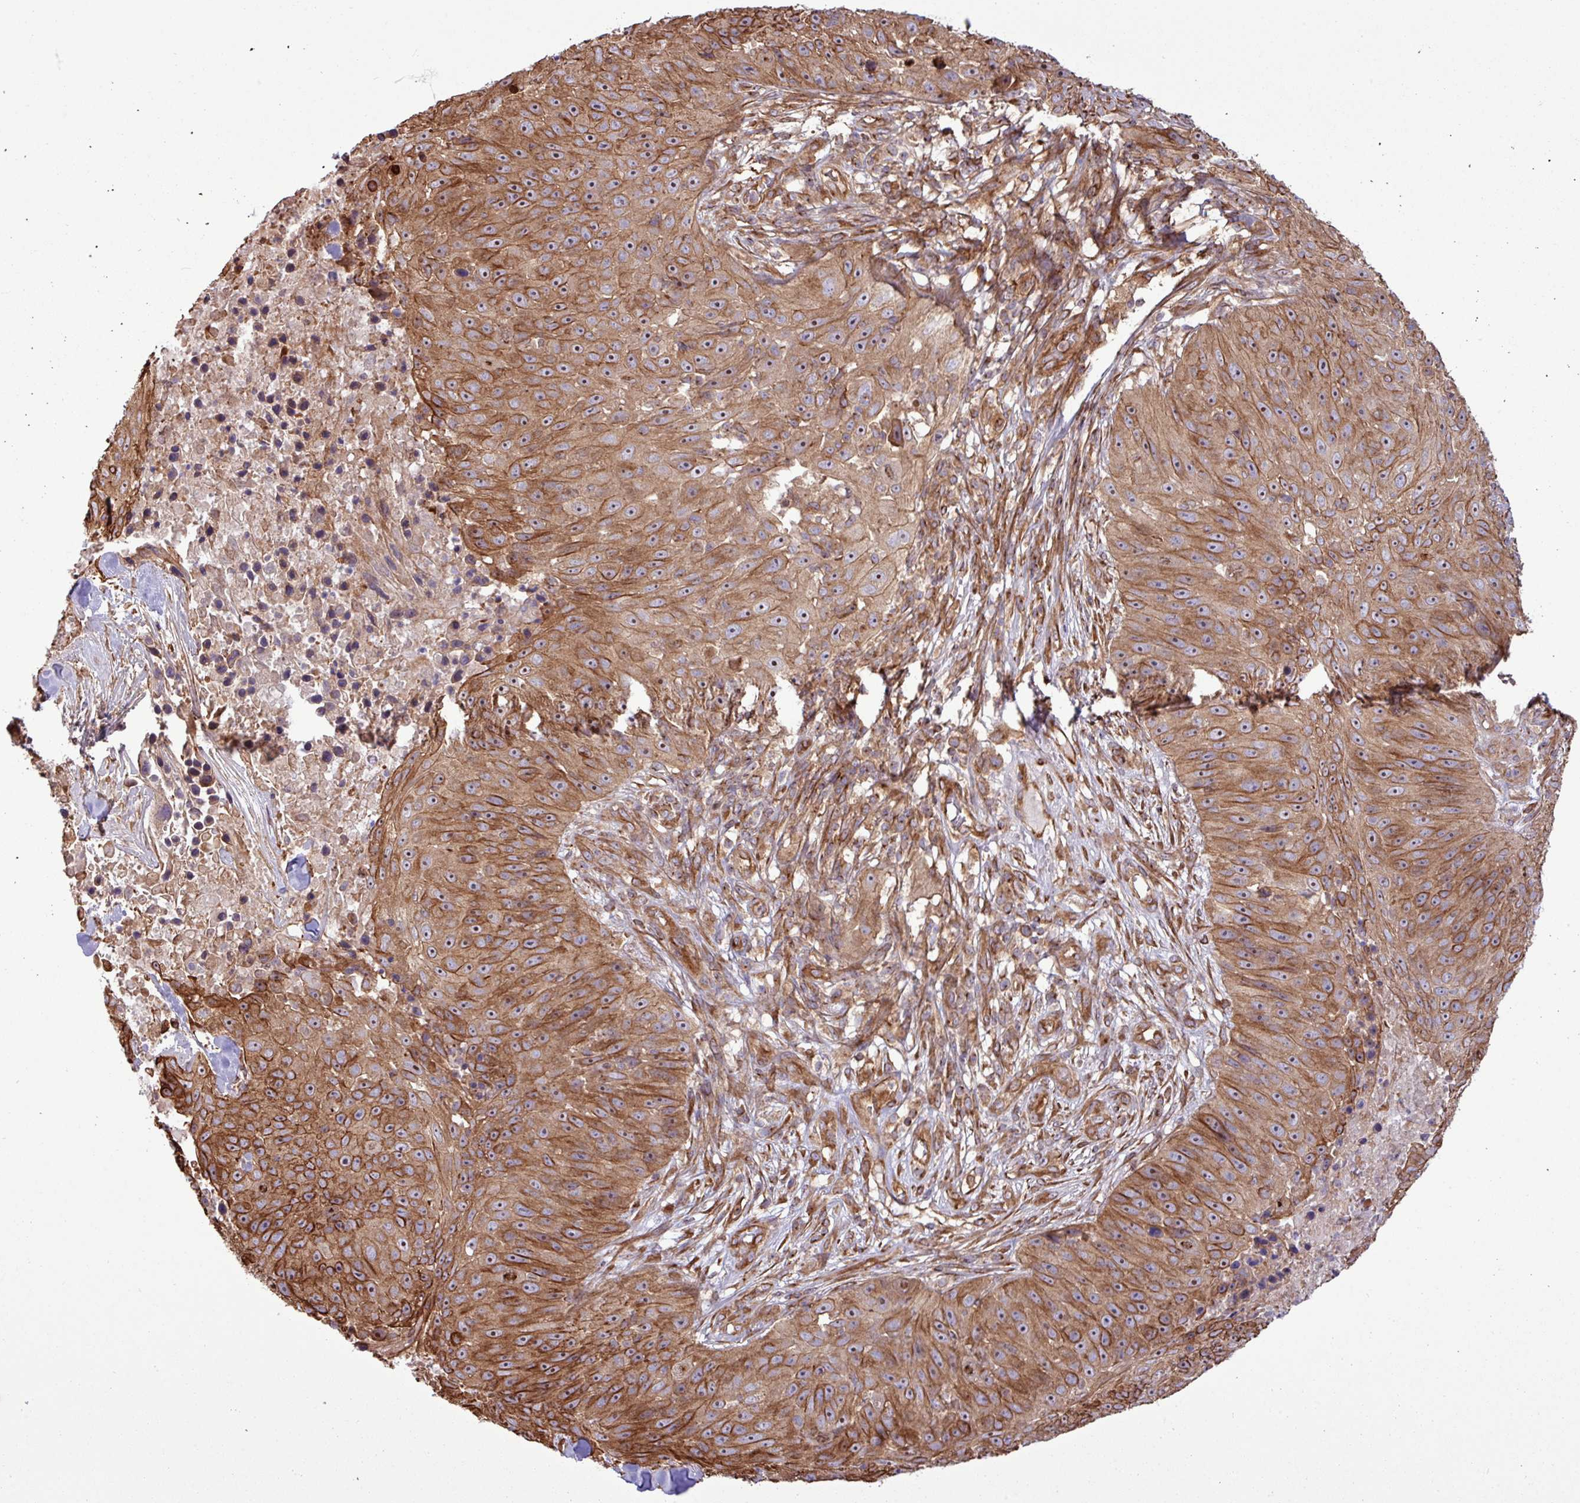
{"staining": {"intensity": "moderate", "quantity": ">75%", "location": "cytoplasmic/membranous,nuclear"}, "tissue": "skin cancer", "cell_type": "Tumor cells", "image_type": "cancer", "snomed": [{"axis": "morphology", "description": "Squamous cell carcinoma, NOS"}, {"axis": "topography", "description": "Skin"}], "caption": "This photomicrograph displays immunohistochemistry staining of skin cancer, with medium moderate cytoplasmic/membranous and nuclear positivity in about >75% of tumor cells.", "gene": "ZNF300", "patient": {"sex": "female", "age": 87}}